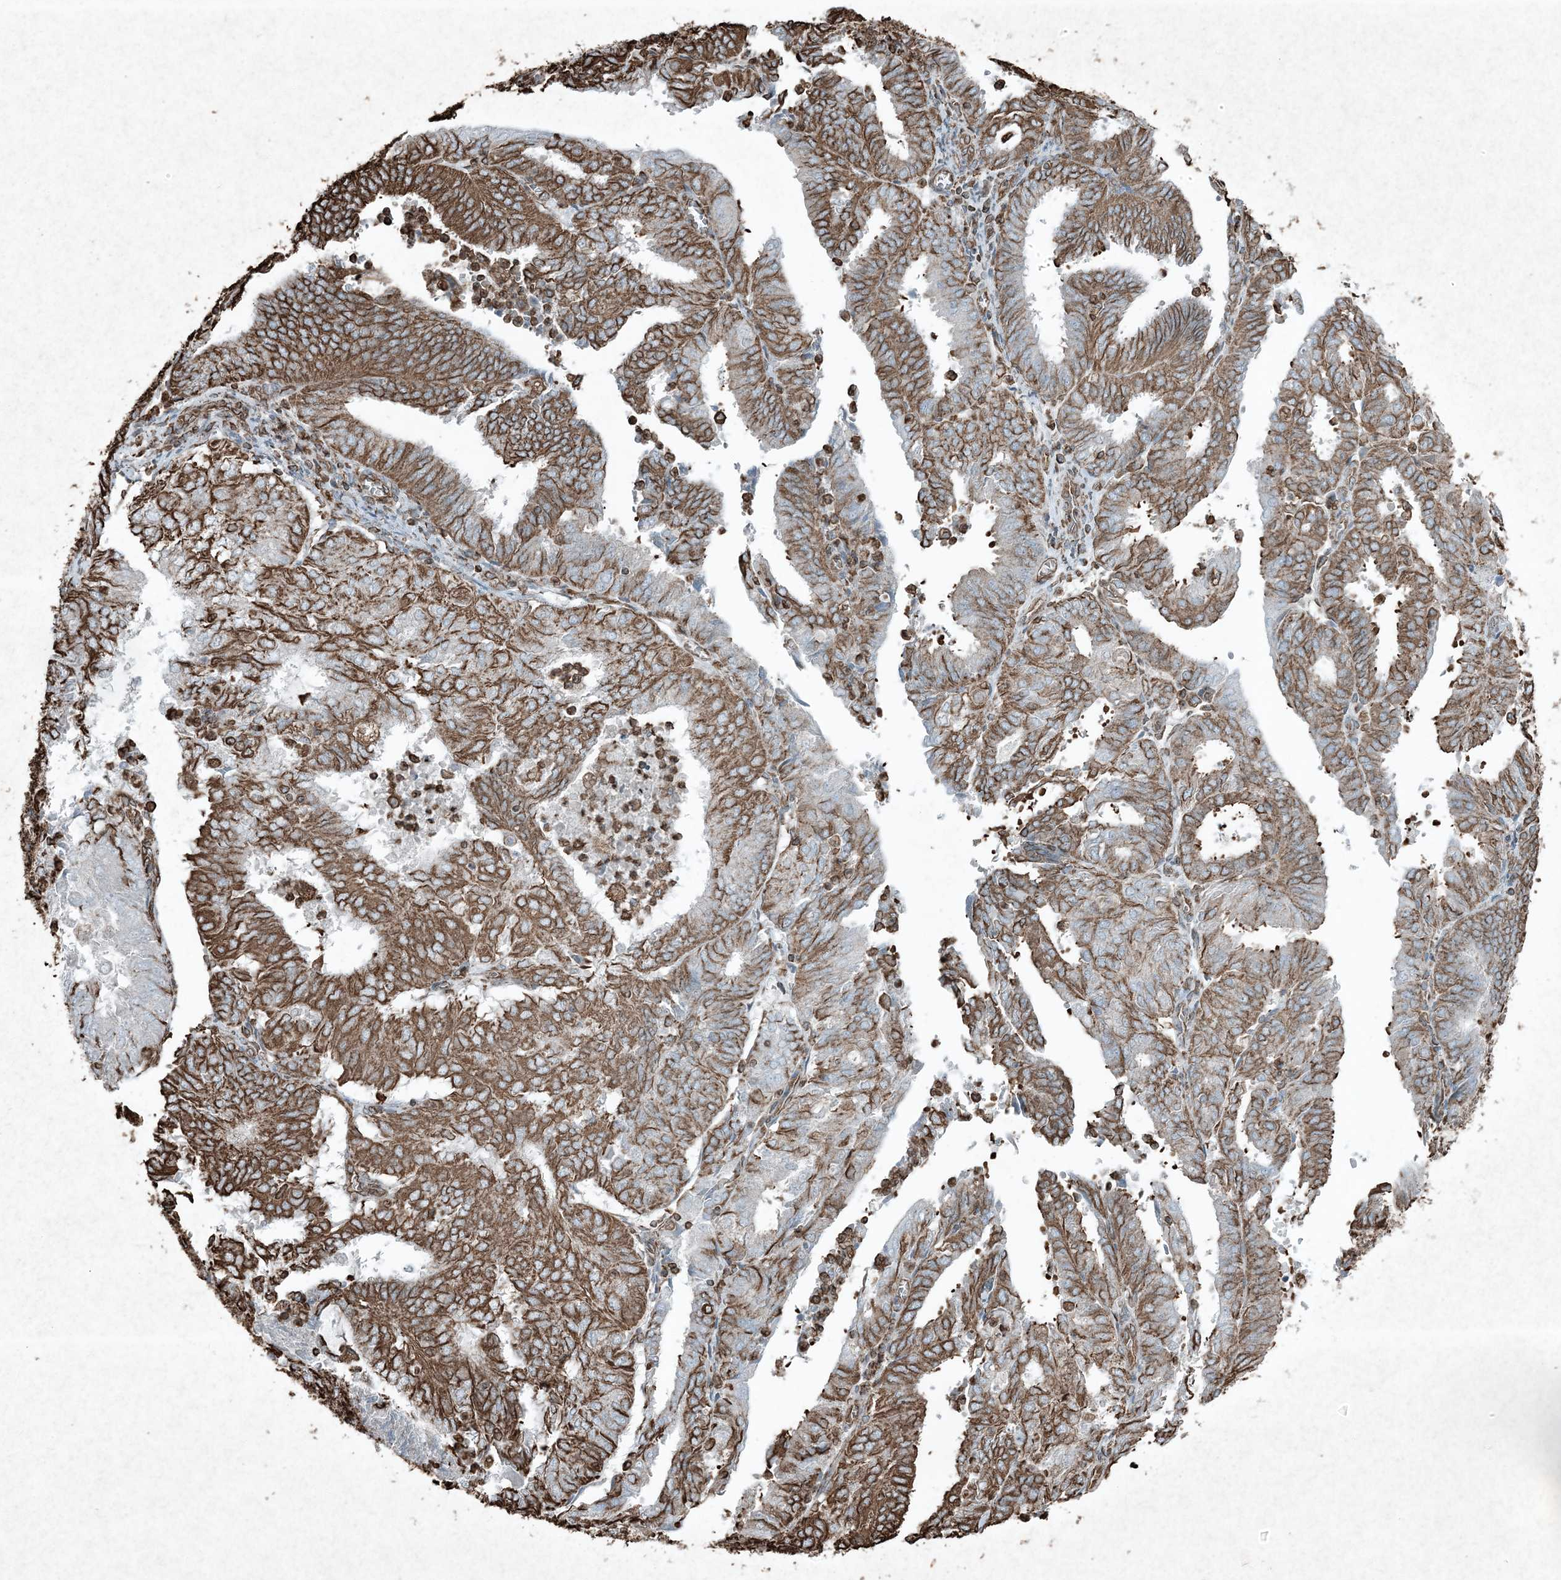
{"staining": {"intensity": "moderate", "quantity": ">75%", "location": "cytoplasmic/membranous"}, "tissue": "endometrial cancer", "cell_type": "Tumor cells", "image_type": "cancer", "snomed": [{"axis": "morphology", "description": "Adenocarcinoma, NOS"}, {"axis": "topography", "description": "Uterus"}], "caption": "This is a histology image of IHC staining of adenocarcinoma (endometrial), which shows moderate staining in the cytoplasmic/membranous of tumor cells.", "gene": "RYK", "patient": {"sex": "female", "age": 60}}